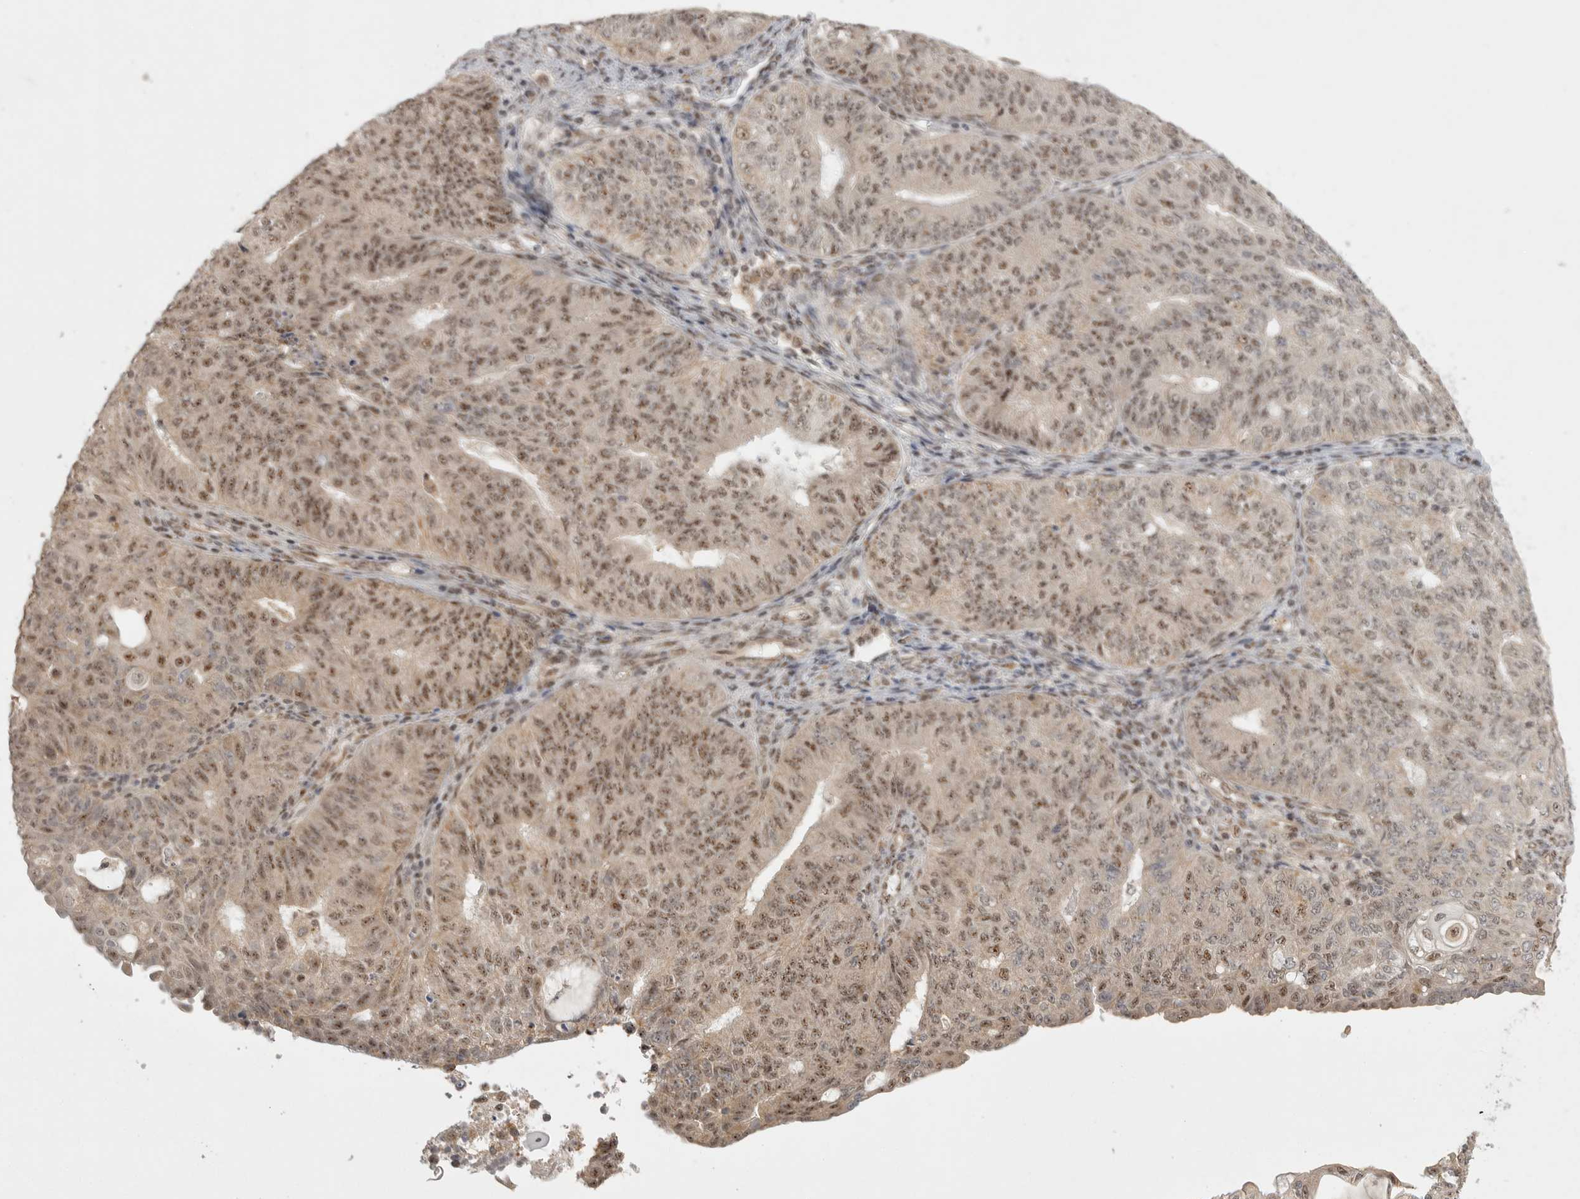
{"staining": {"intensity": "moderate", "quantity": ">75%", "location": "nuclear"}, "tissue": "endometrial cancer", "cell_type": "Tumor cells", "image_type": "cancer", "snomed": [{"axis": "morphology", "description": "Adenocarcinoma, NOS"}, {"axis": "topography", "description": "Endometrium"}], "caption": "Endometrial adenocarcinoma stained with immunohistochemistry exhibits moderate nuclear expression in about >75% of tumor cells.", "gene": "POMP", "patient": {"sex": "female", "age": 32}}